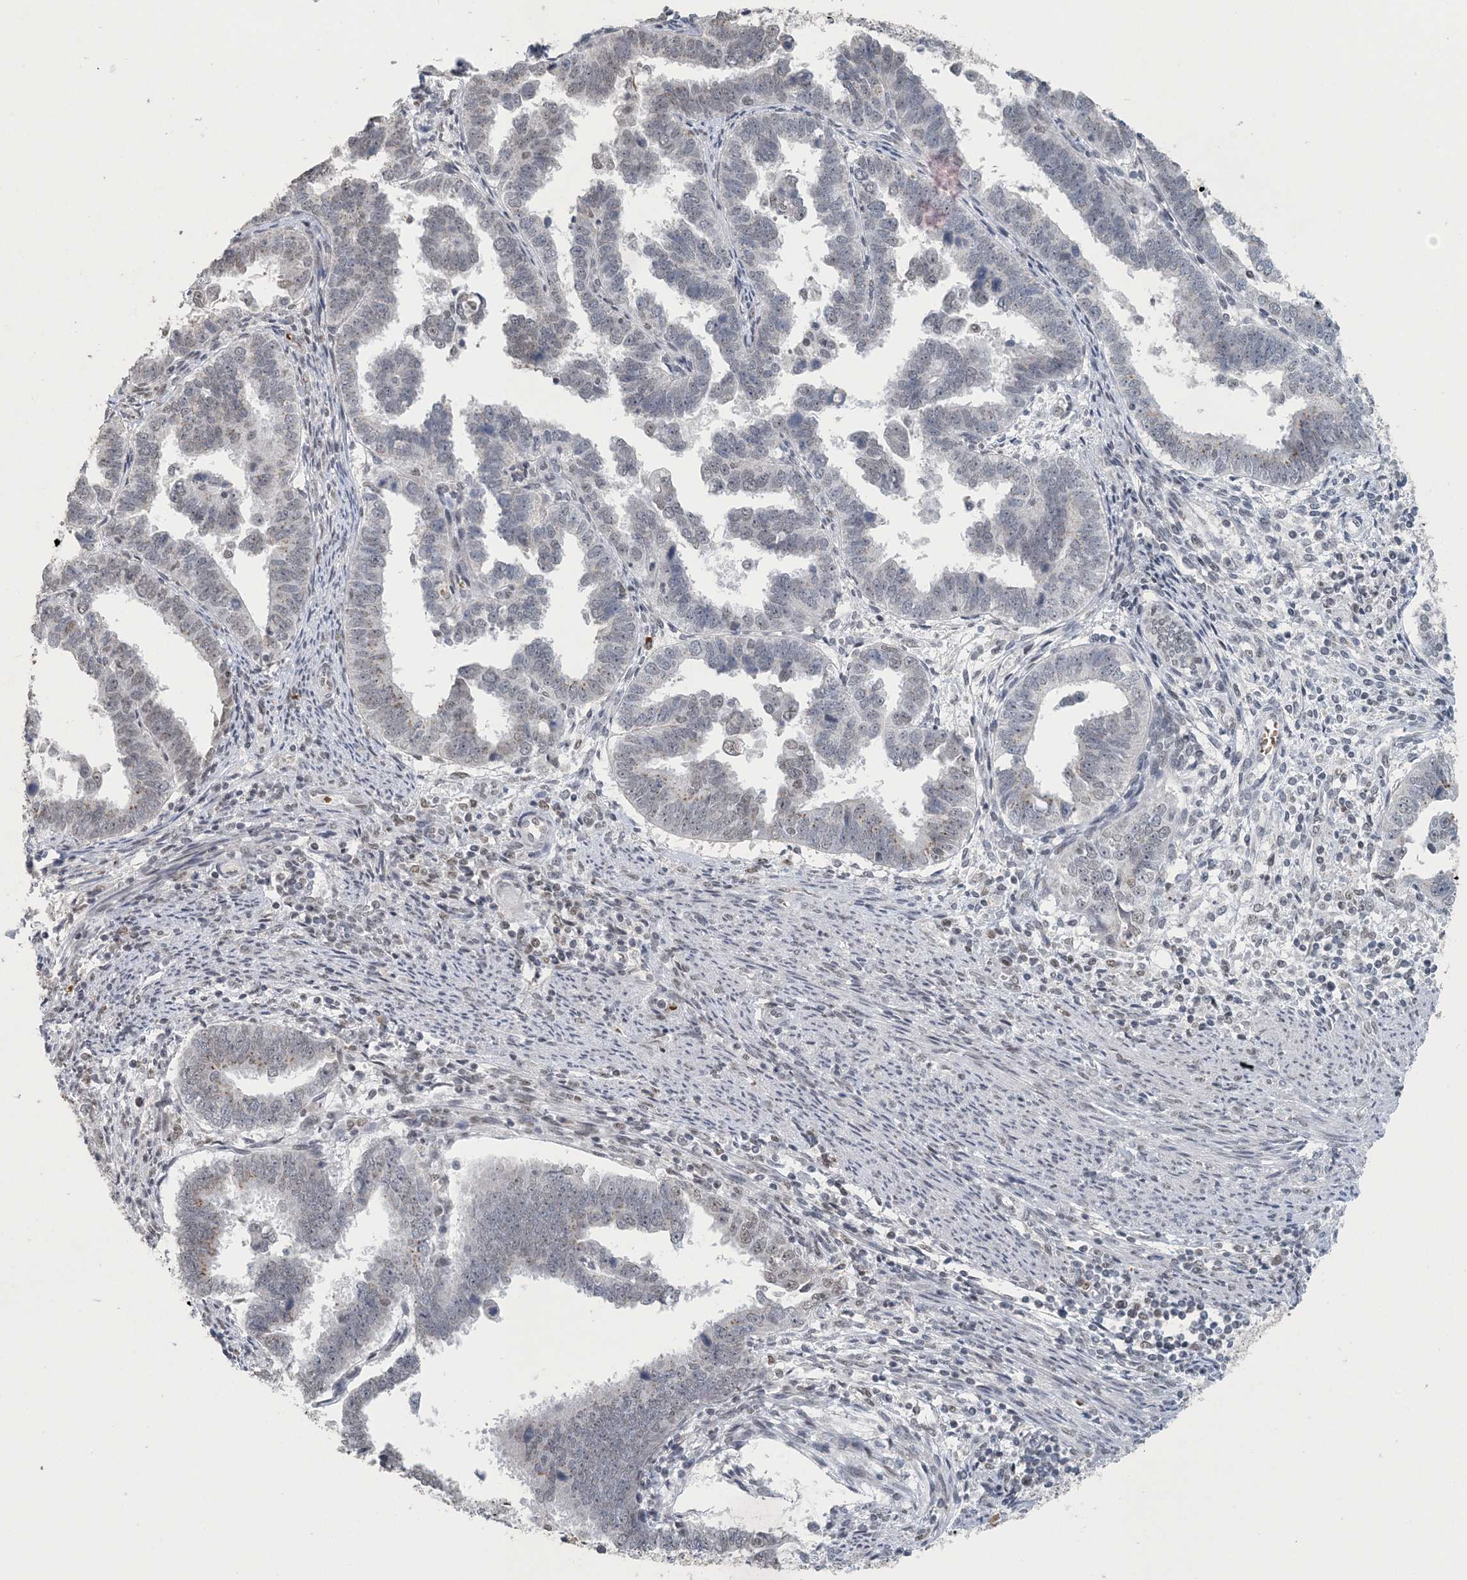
{"staining": {"intensity": "negative", "quantity": "none", "location": "none"}, "tissue": "endometrial cancer", "cell_type": "Tumor cells", "image_type": "cancer", "snomed": [{"axis": "morphology", "description": "Adenocarcinoma, NOS"}, {"axis": "topography", "description": "Endometrium"}], "caption": "Immunohistochemical staining of endometrial adenocarcinoma exhibits no significant positivity in tumor cells.", "gene": "MBD2", "patient": {"sex": "female", "age": 75}}